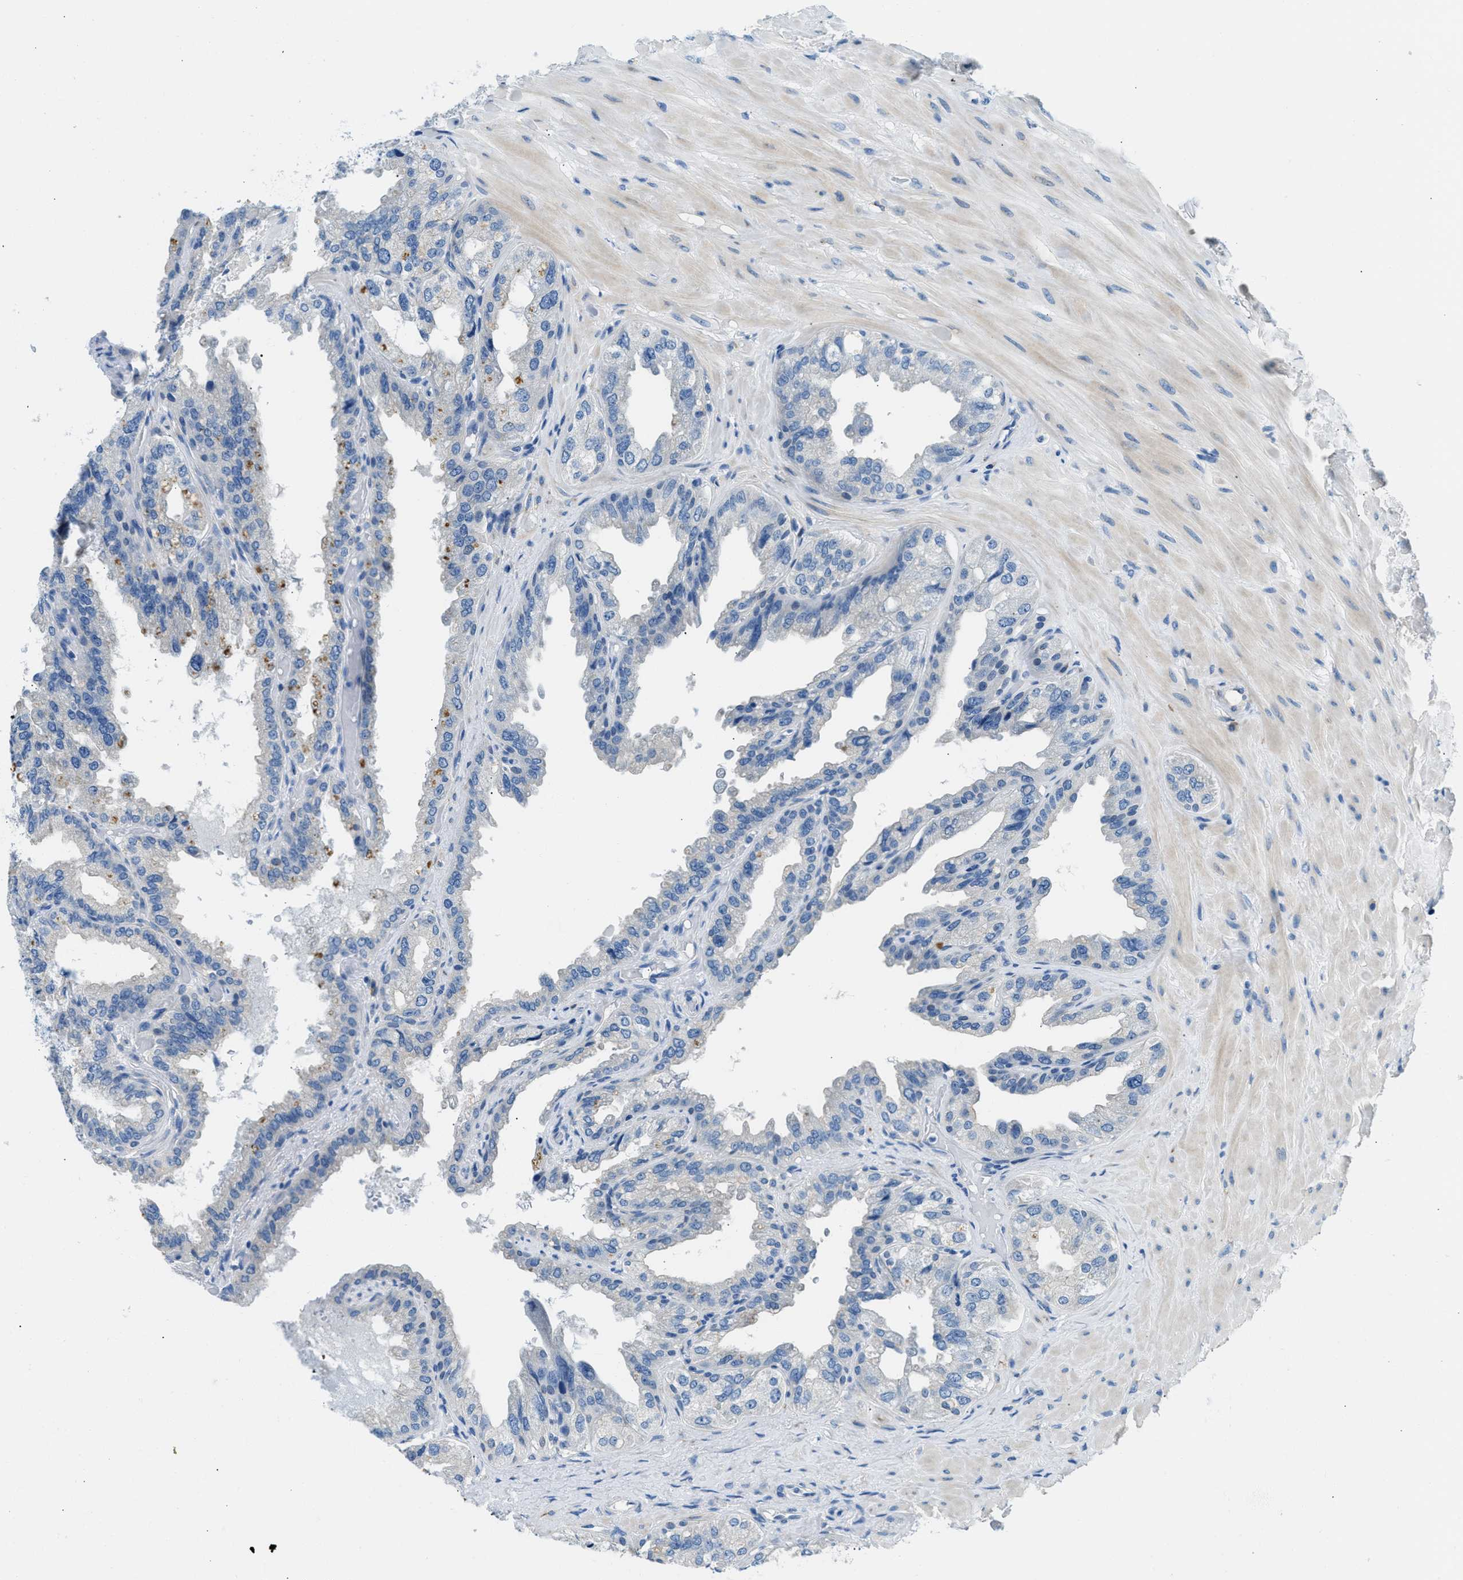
{"staining": {"intensity": "negative", "quantity": "none", "location": "none"}, "tissue": "seminal vesicle", "cell_type": "Glandular cells", "image_type": "normal", "snomed": [{"axis": "morphology", "description": "Normal tissue, NOS"}, {"axis": "topography", "description": "Seminal veicle"}], "caption": "An image of seminal vesicle stained for a protein demonstrates no brown staining in glandular cells. (DAB immunohistochemistry (IHC), high magnification).", "gene": "CLDN18", "patient": {"sex": "male", "age": 68}}